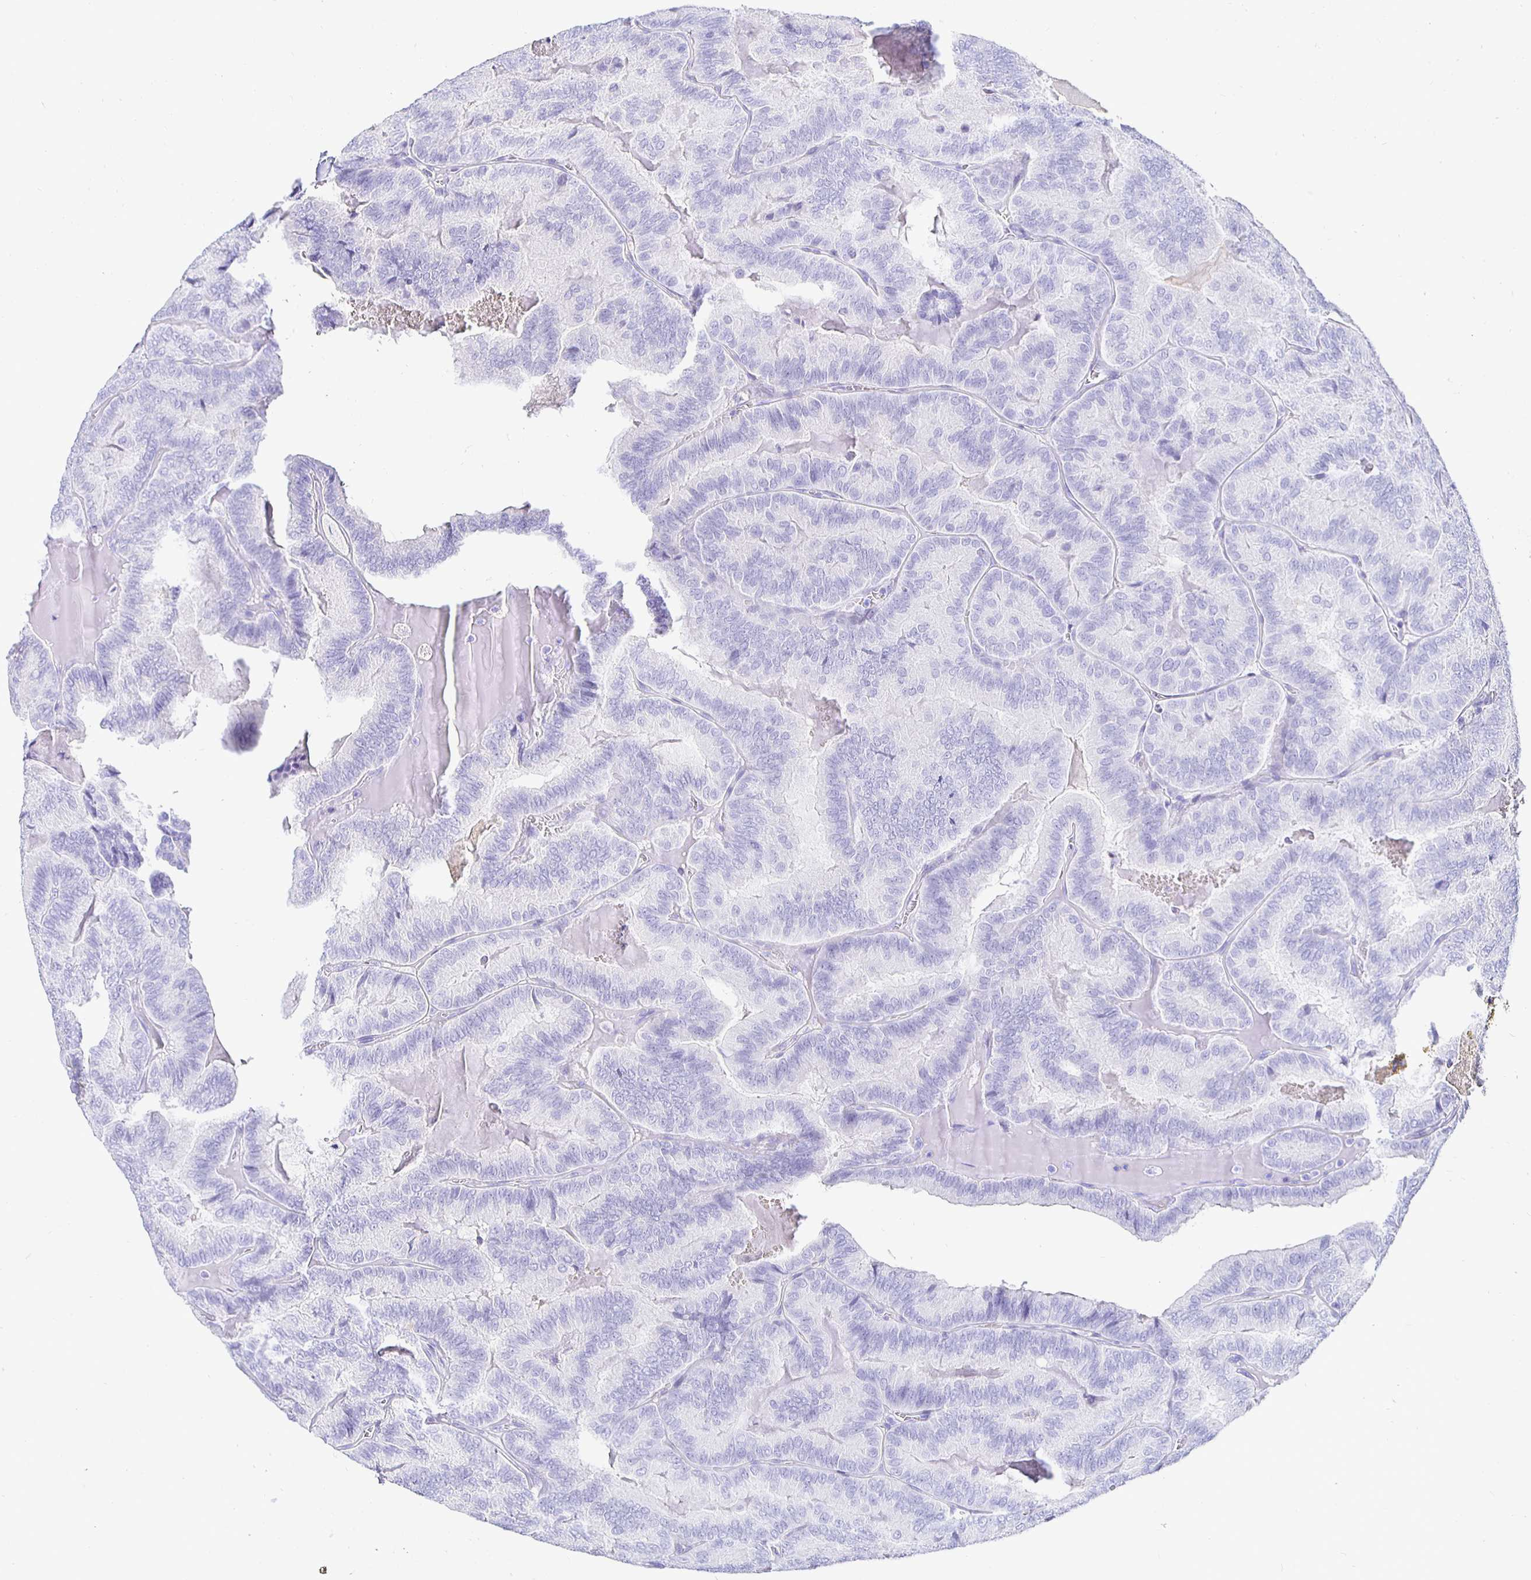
{"staining": {"intensity": "negative", "quantity": "none", "location": "none"}, "tissue": "thyroid cancer", "cell_type": "Tumor cells", "image_type": "cancer", "snomed": [{"axis": "morphology", "description": "Papillary adenocarcinoma, NOS"}, {"axis": "topography", "description": "Thyroid gland"}], "caption": "DAB (3,3'-diaminobenzidine) immunohistochemical staining of thyroid papillary adenocarcinoma displays no significant expression in tumor cells.", "gene": "UMOD", "patient": {"sex": "female", "age": 75}}